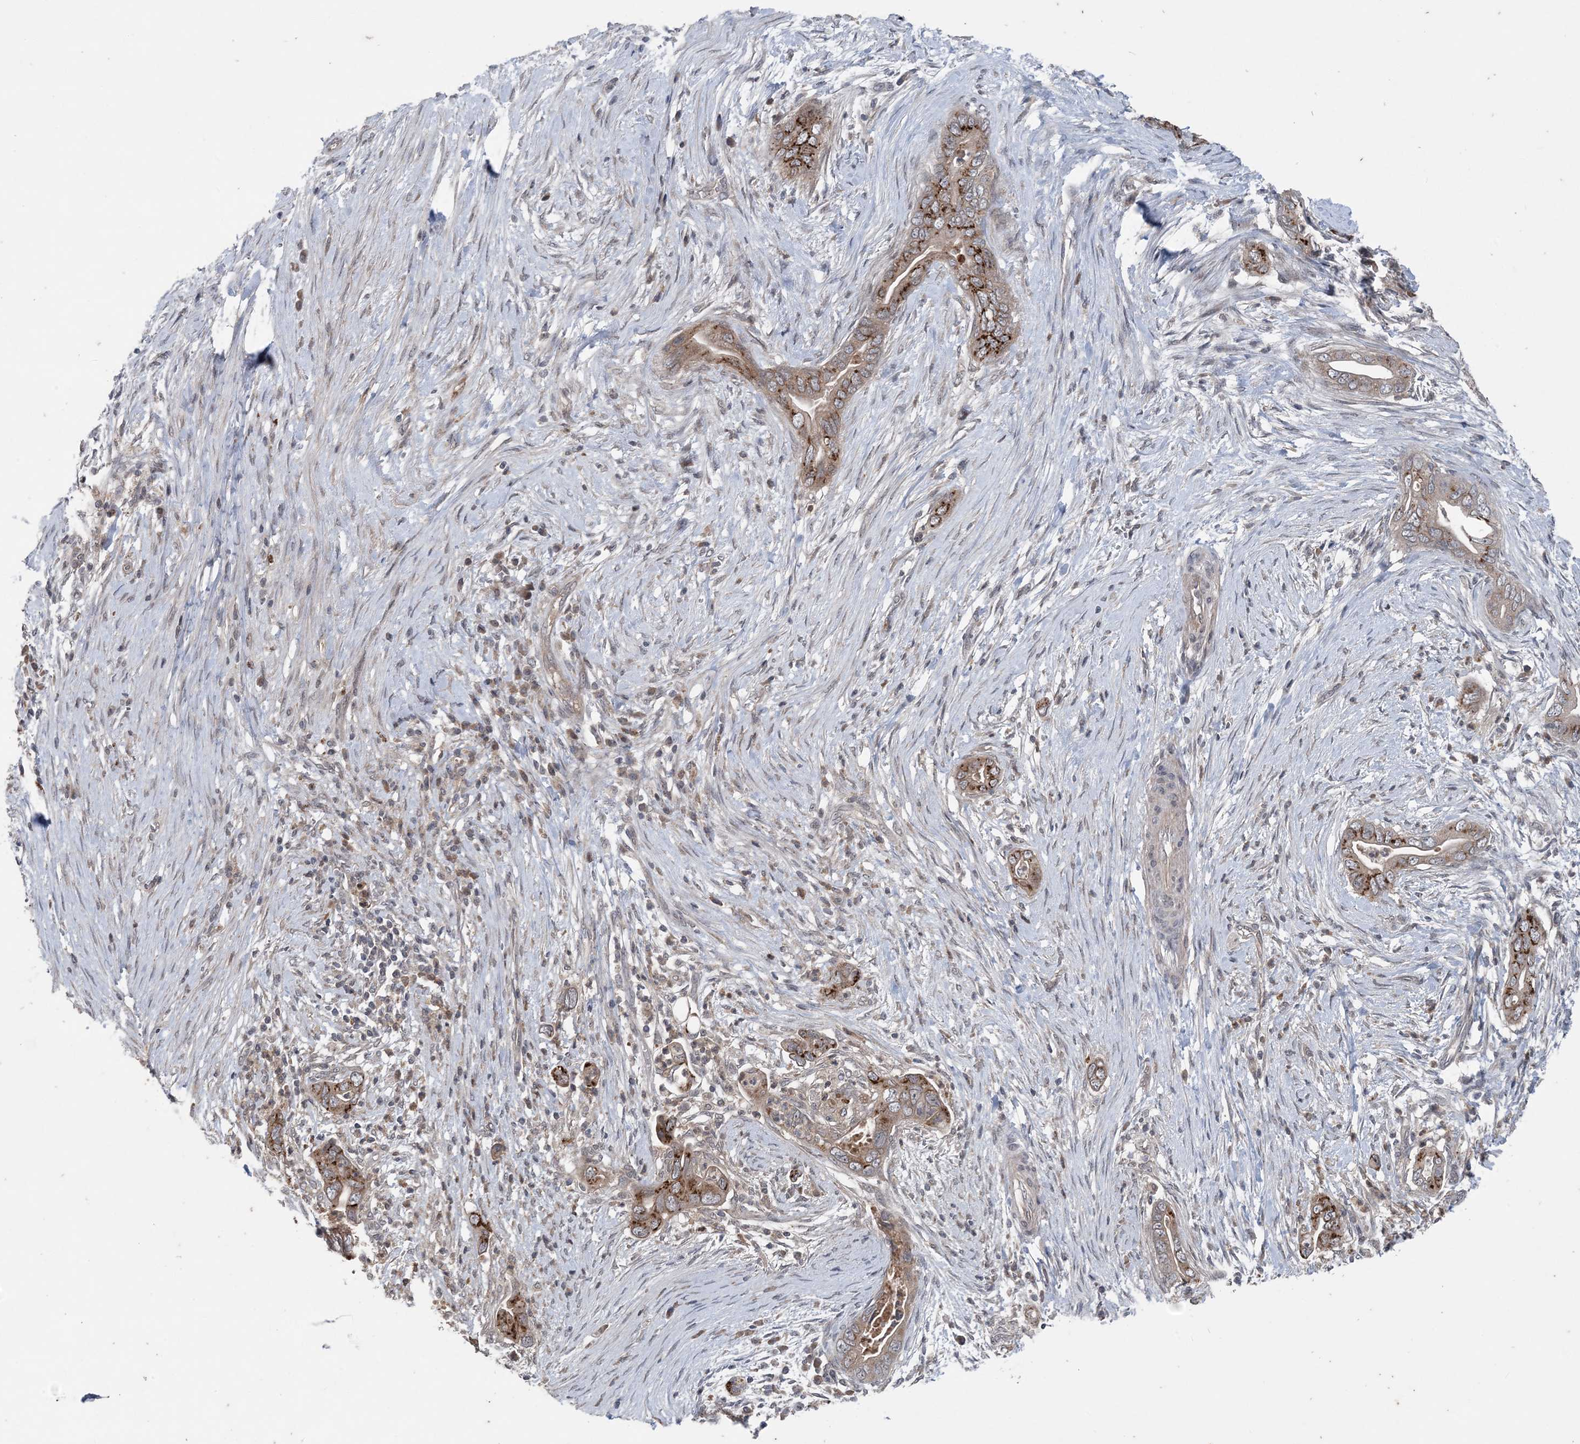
{"staining": {"intensity": "strong", "quantity": "25%-75%", "location": "cytoplasmic/membranous"}, "tissue": "pancreatic cancer", "cell_type": "Tumor cells", "image_type": "cancer", "snomed": [{"axis": "morphology", "description": "Adenocarcinoma, NOS"}, {"axis": "topography", "description": "Pancreas"}], "caption": "Pancreatic adenocarcinoma stained for a protein displays strong cytoplasmic/membranous positivity in tumor cells.", "gene": "MYO9B", "patient": {"sex": "male", "age": 75}}